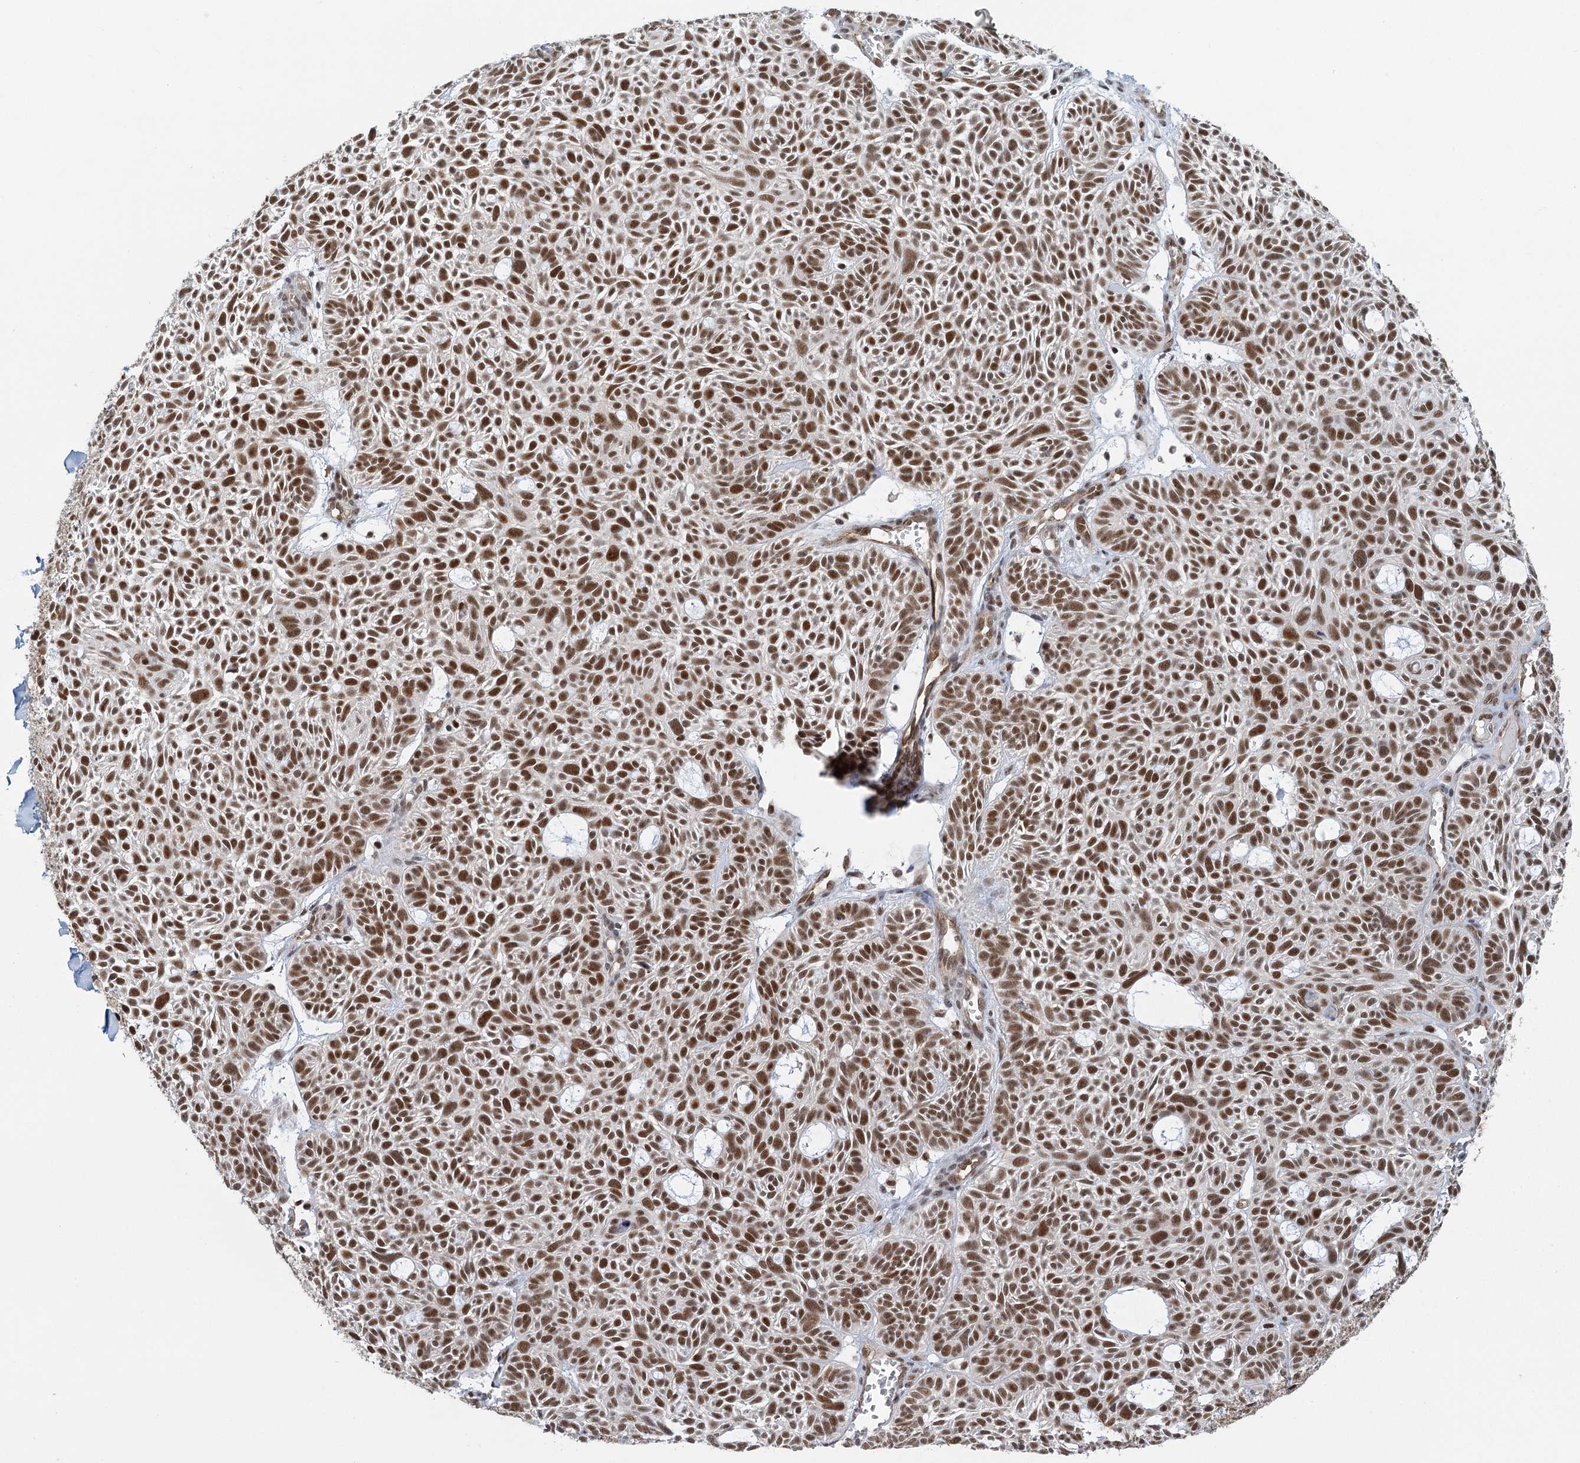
{"staining": {"intensity": "strong", "quantity": ">75%", "location": "nuclear"}, "tissue": "skin cancer", "cell_type": "Tumor cells", "image_type": "cancer", "snomed": [{"axis": "morphology", "description": "Basal cell carcinoma"}, {"axis": "topography", "description": "Skin"}], "caption": "Protein staining displays strong nuclear positivity in approximately >75% of tumor cells in skin cancer (basal cell carcinoma).", "gene": "GPATCH11", "patient": {"sex": "male", "age": 69}}